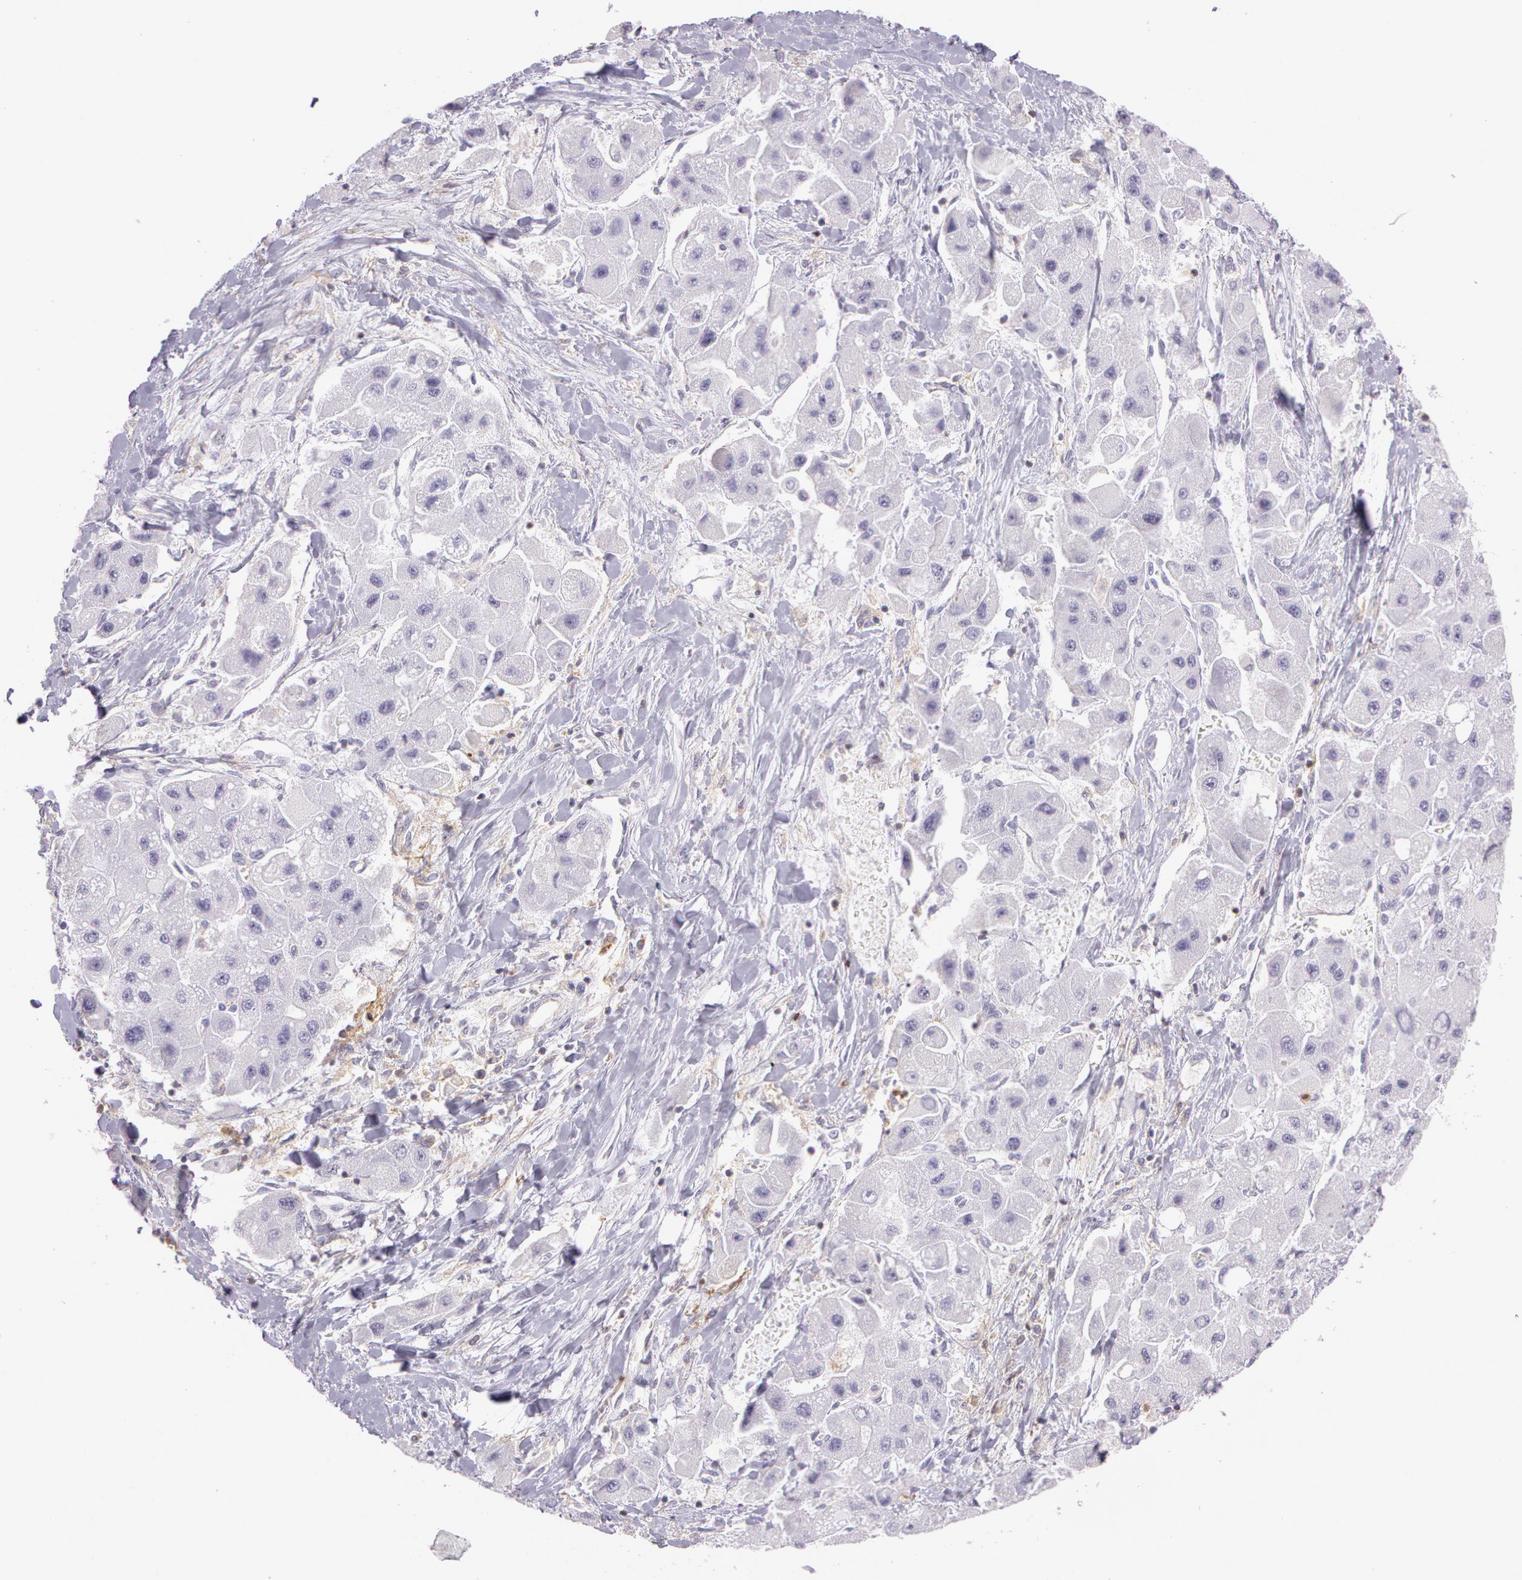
{"staining": {"intensity": "negative", "quantity": "none", "location": "none"}, "tissue": "liver cancer", "cell_type": "Tumor cells", "image_type": "cancer", "snomed": [{"axis": "morphology", "description": "Carcinoma, Hepatocellular, NOS"}, {"axis": "topography", "description": "Liver"}], "caption": "High power microscopy micrograph of an immunohistochemistry histopathology image of liver cancer, revealing no significant staining in tumor cells.", "gene": "LY75", "patient": {"sex": "male", "age": 24}}